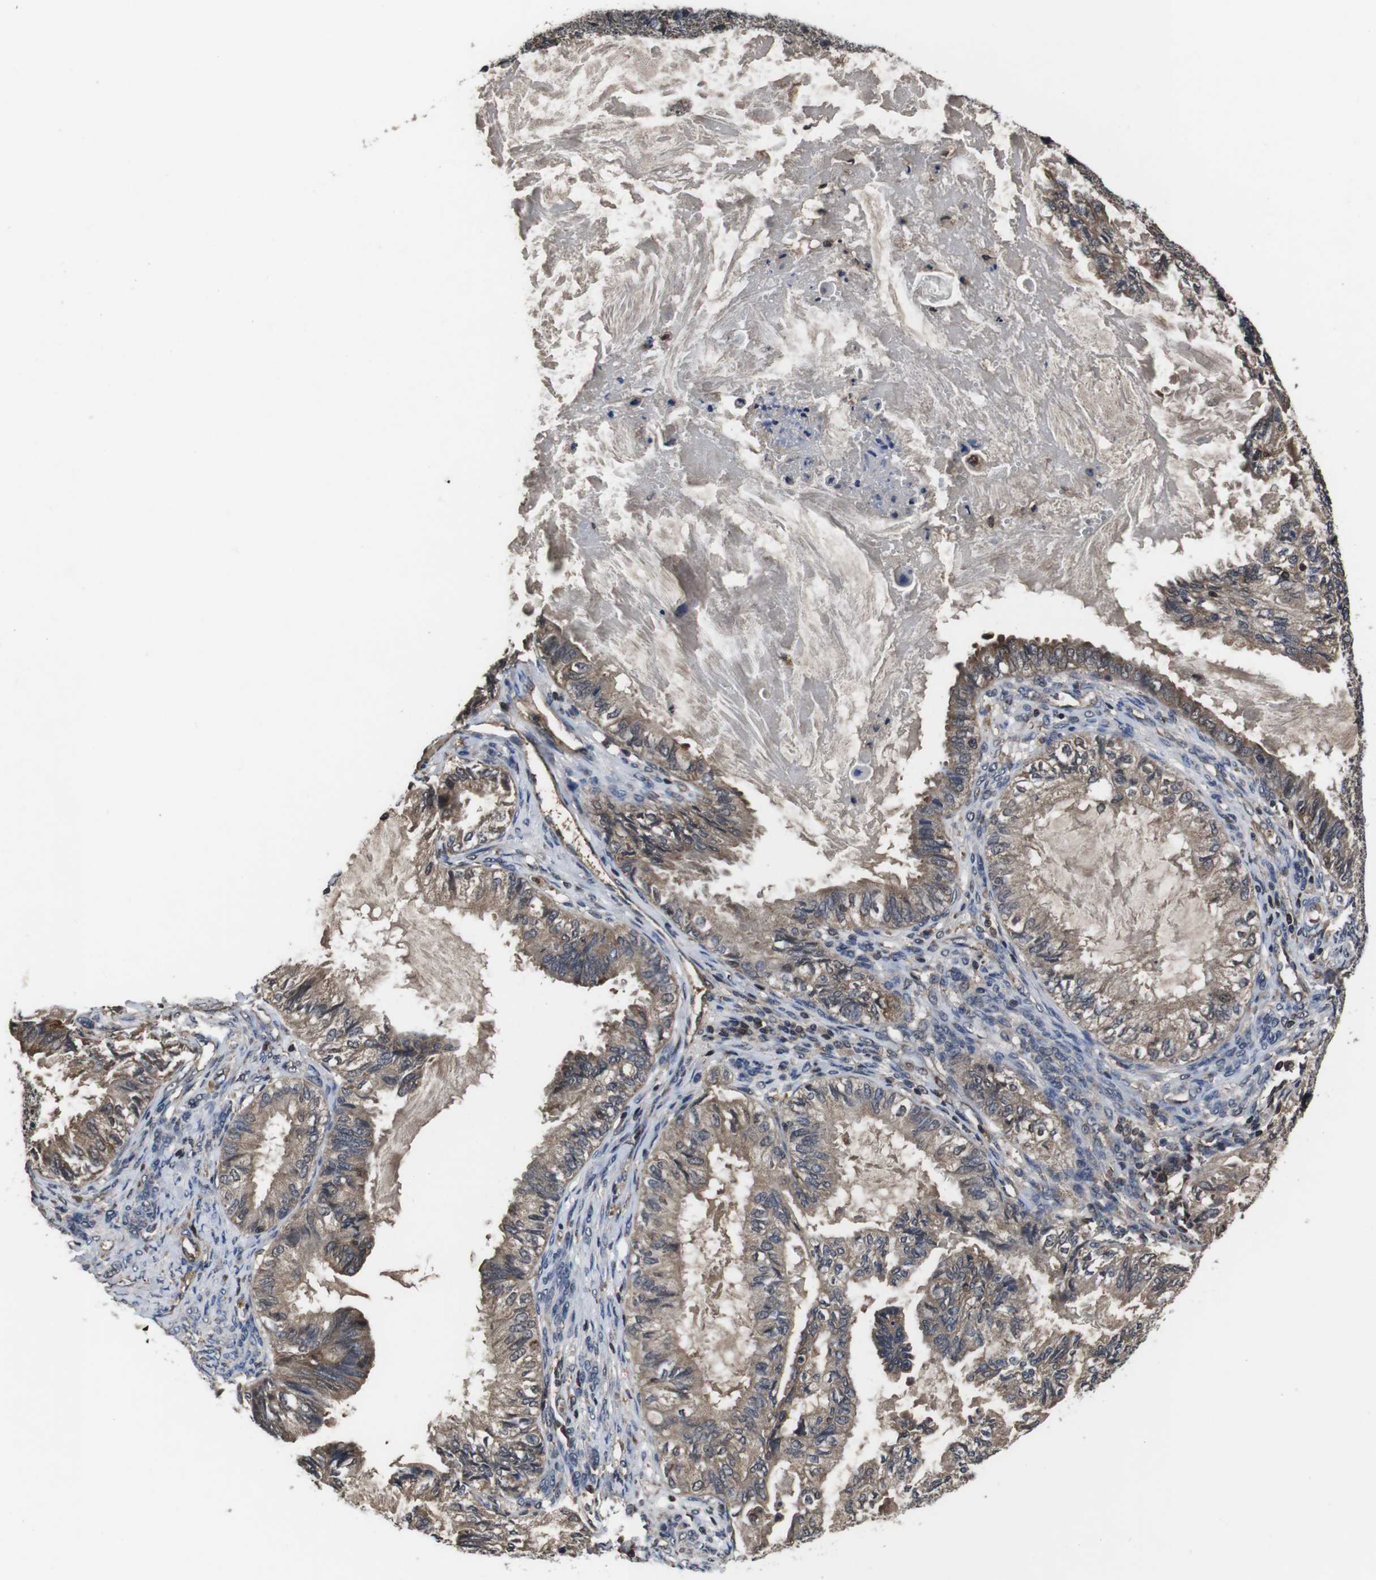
{"staining": {"intensity": "moderate", "quantity": ">75%", "location": "cytoplasmic/membranous"}, "tissue": "cervical cancer", "cell_type": "Tumor cells", "image_type": "cancer", "snomed": [{"axis": "morphology", "description": "Normal tissue, NOS"}, {"axis": "morphology", "description": "Adenocarcinoma, NOS"}, {"axis": "topography", "description": "Cervix"}, {"axis": "topography", "description": "Endometrium"}], "caption": "Cervical cancer (adenocarcinoma) was stained to show a protein in brown. There is medium levels of moderate cytoplasmic/membranous expression in about >75% of tumor cells. The staining was performed using DAB (3,3'-diaminobenzidine) to visualize the protein expression in brown, while the nuclei were stained in blue with hematoxylin (Magnification: 20x).", "gene": "CXCL11", "patient": {"sex": "female", "age": 86}}